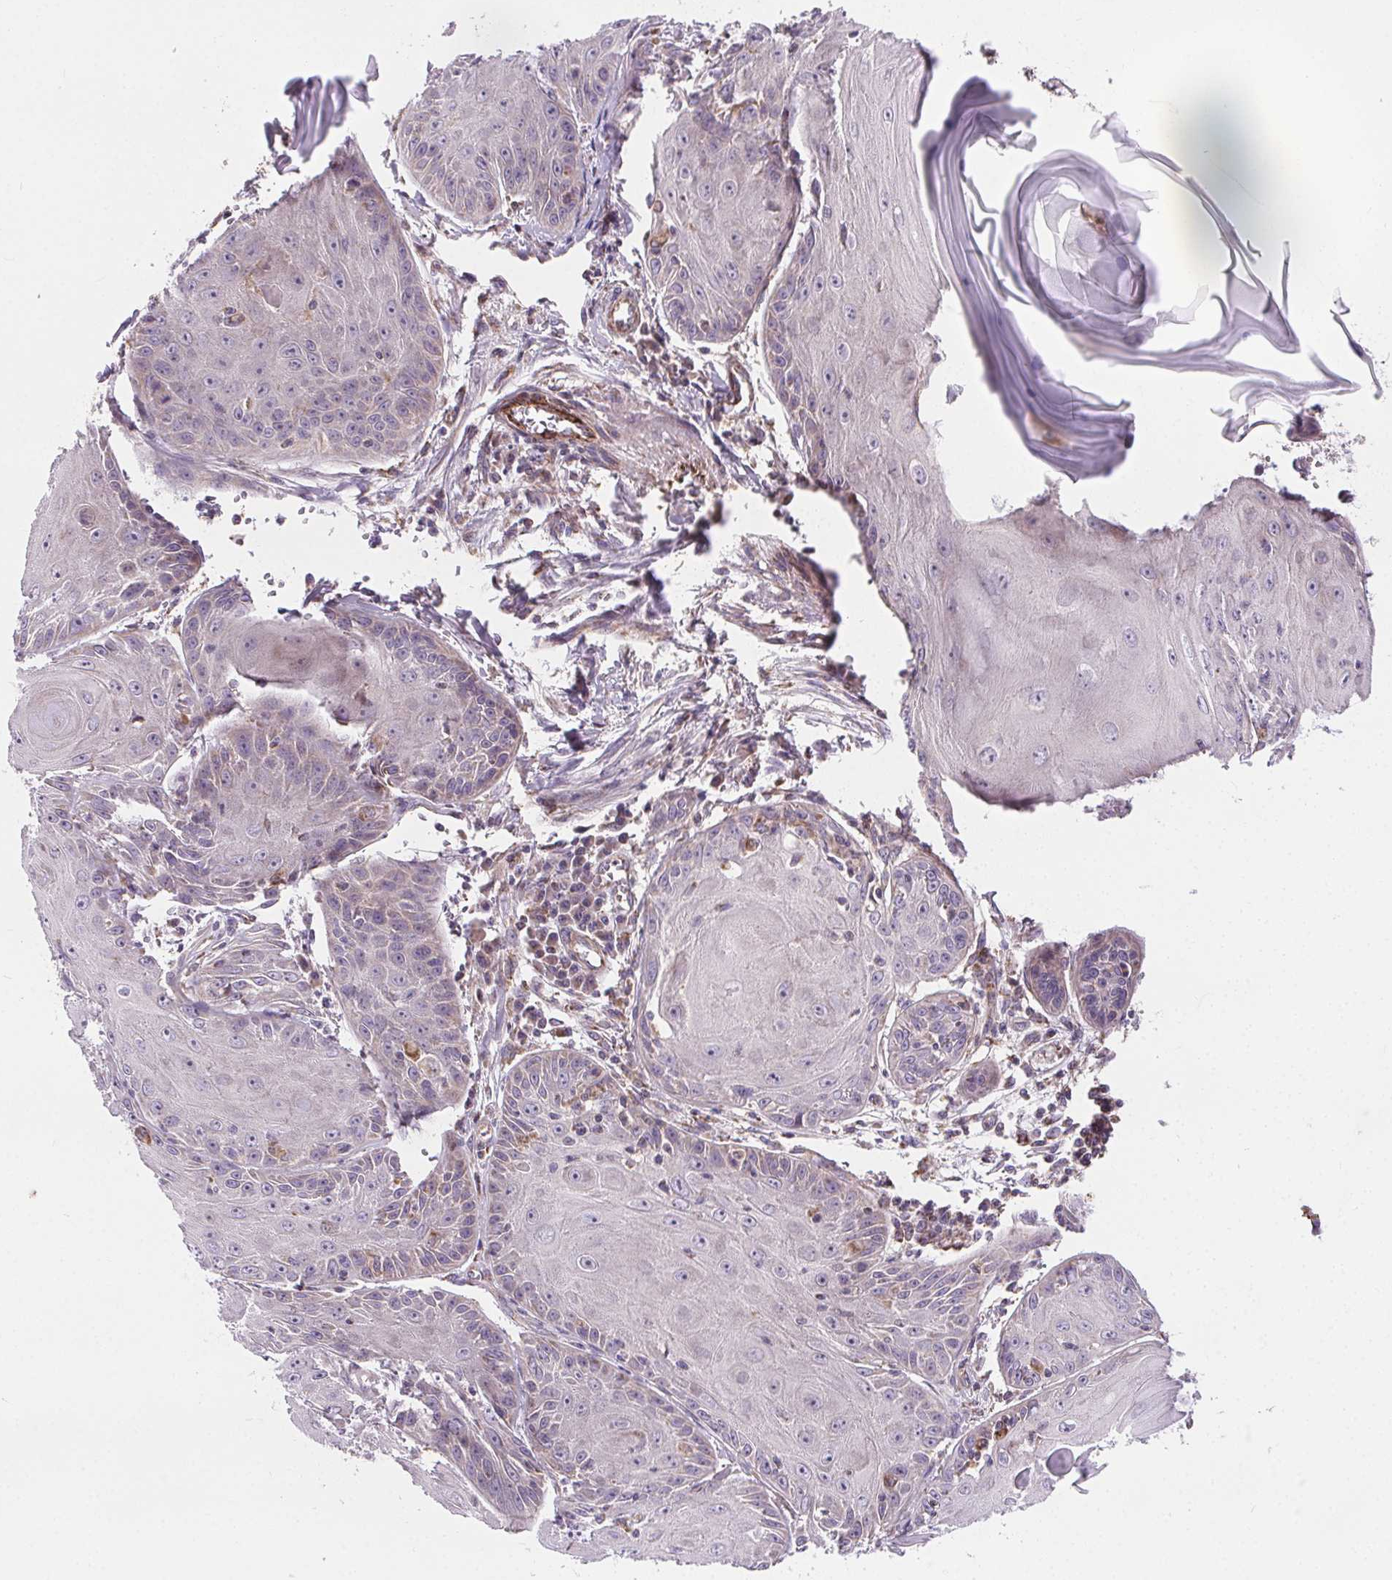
{"staining": {"intensity": "negative", "quantity": "none", "location": "none"}, "tissue": "skin cancer", "cell_type": "Tumor cells", "image_type": "cancer", "snomed": [{"axis": "morphology", "description": "Squamous cell carcinoma, NOS"}, {"axis": "topography", "description": "Skin"}, {"axis": "topography", "description": "Vulva"}], "caption": "Squamous cell carcinoma (skin) stained for a protein using IHC displays no staining tumor cells.", "gene": "GOLT1B", "patient": {"sex": "female", "age": 85}}